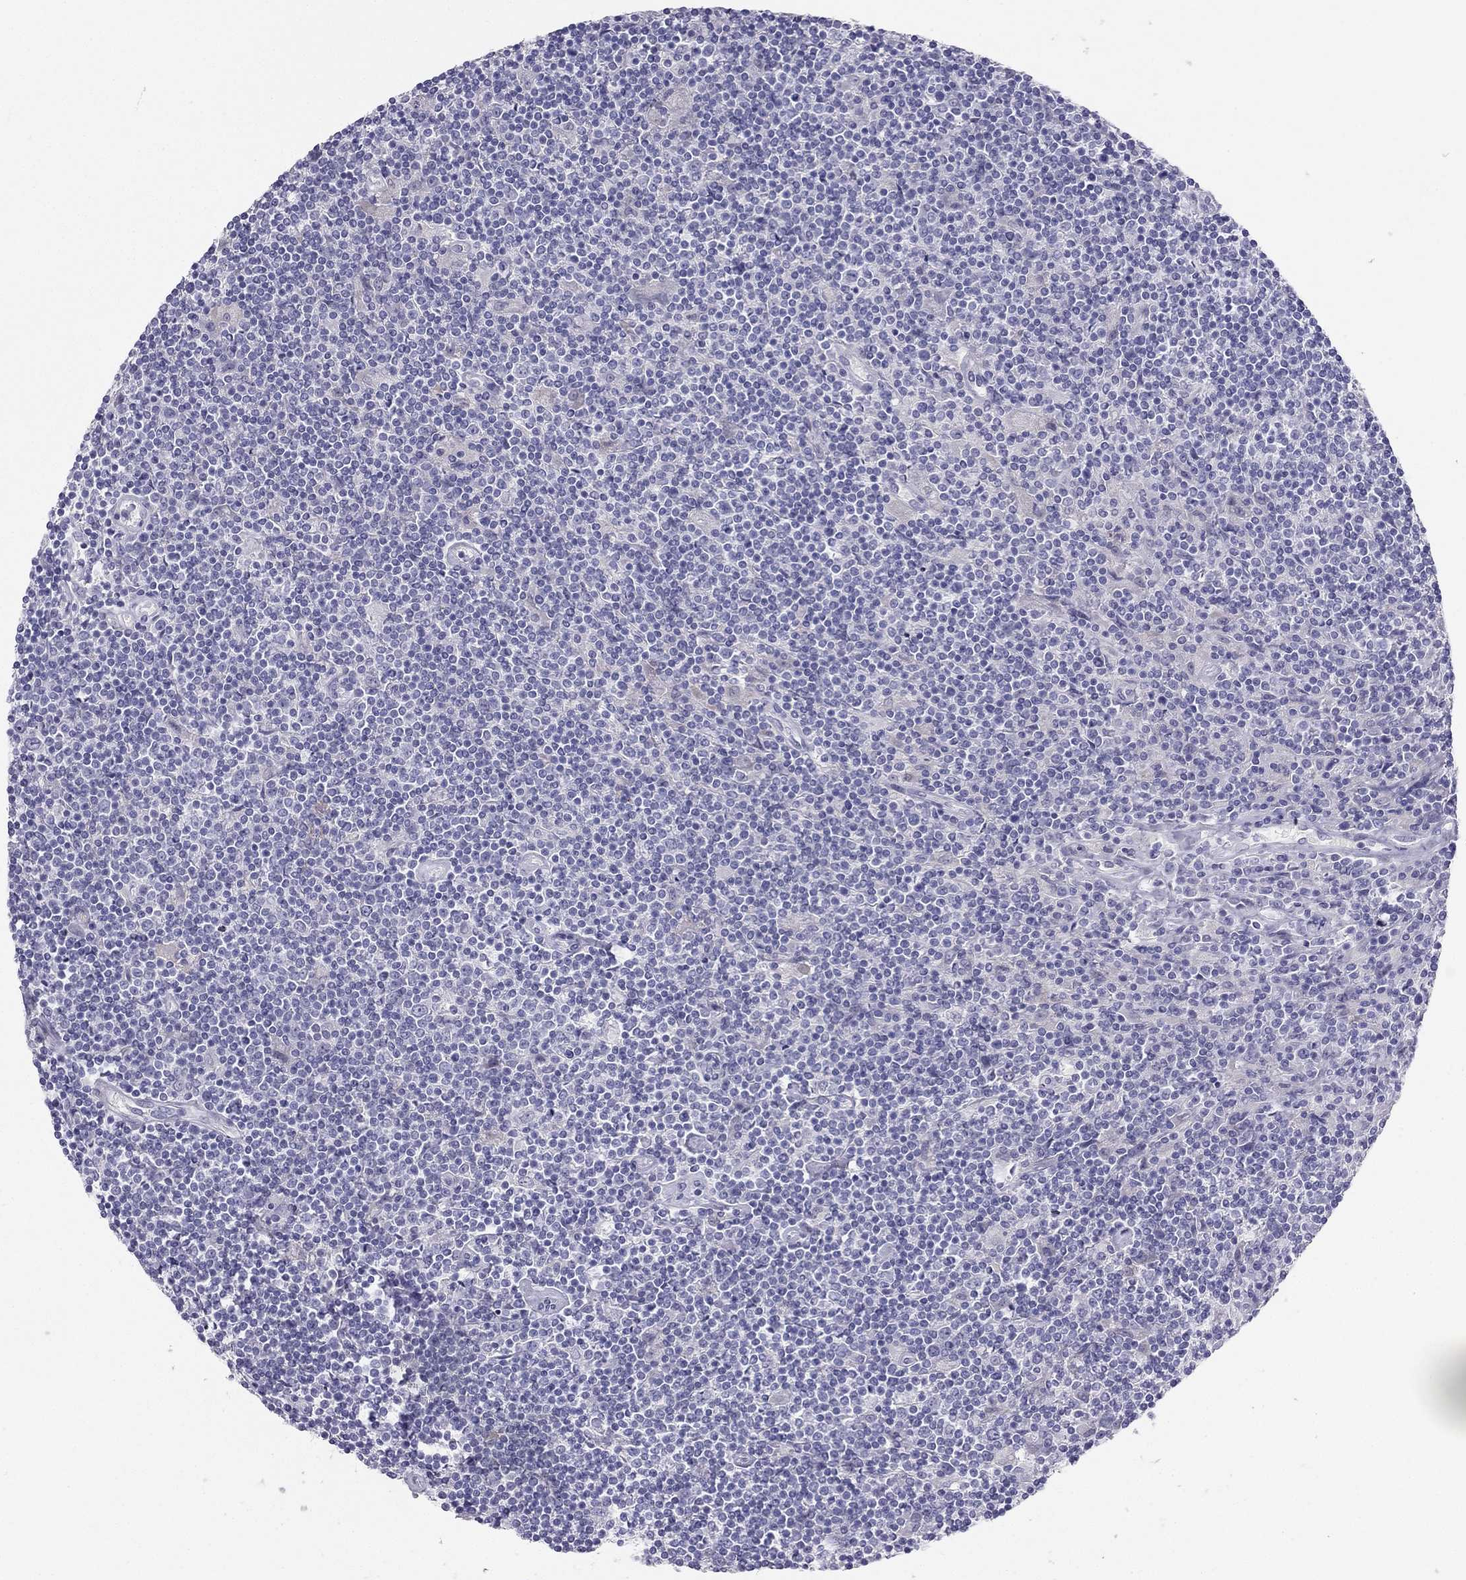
{"staining": {"intensity": "negative", "quantity": "none", "location": "none"}, "tissue": "lymphoma", "cell_type": "Tumor cells", "image_type": "cancer", "snomed": [{"axis": "morphology", "description": "Hodgkin's disease, NOS"}, {"axis": "topography", "description": "Lymph node"}], "caption": "IHC histopathology image of human lymphoma stained for a protein (brown), which displays no positivity in tumor cells. (DAB (3,3'-diaminobenzidine) IHC, high magnification).", "gene": "RSPH14", "patient": {"sex": "male", "age": 40}}